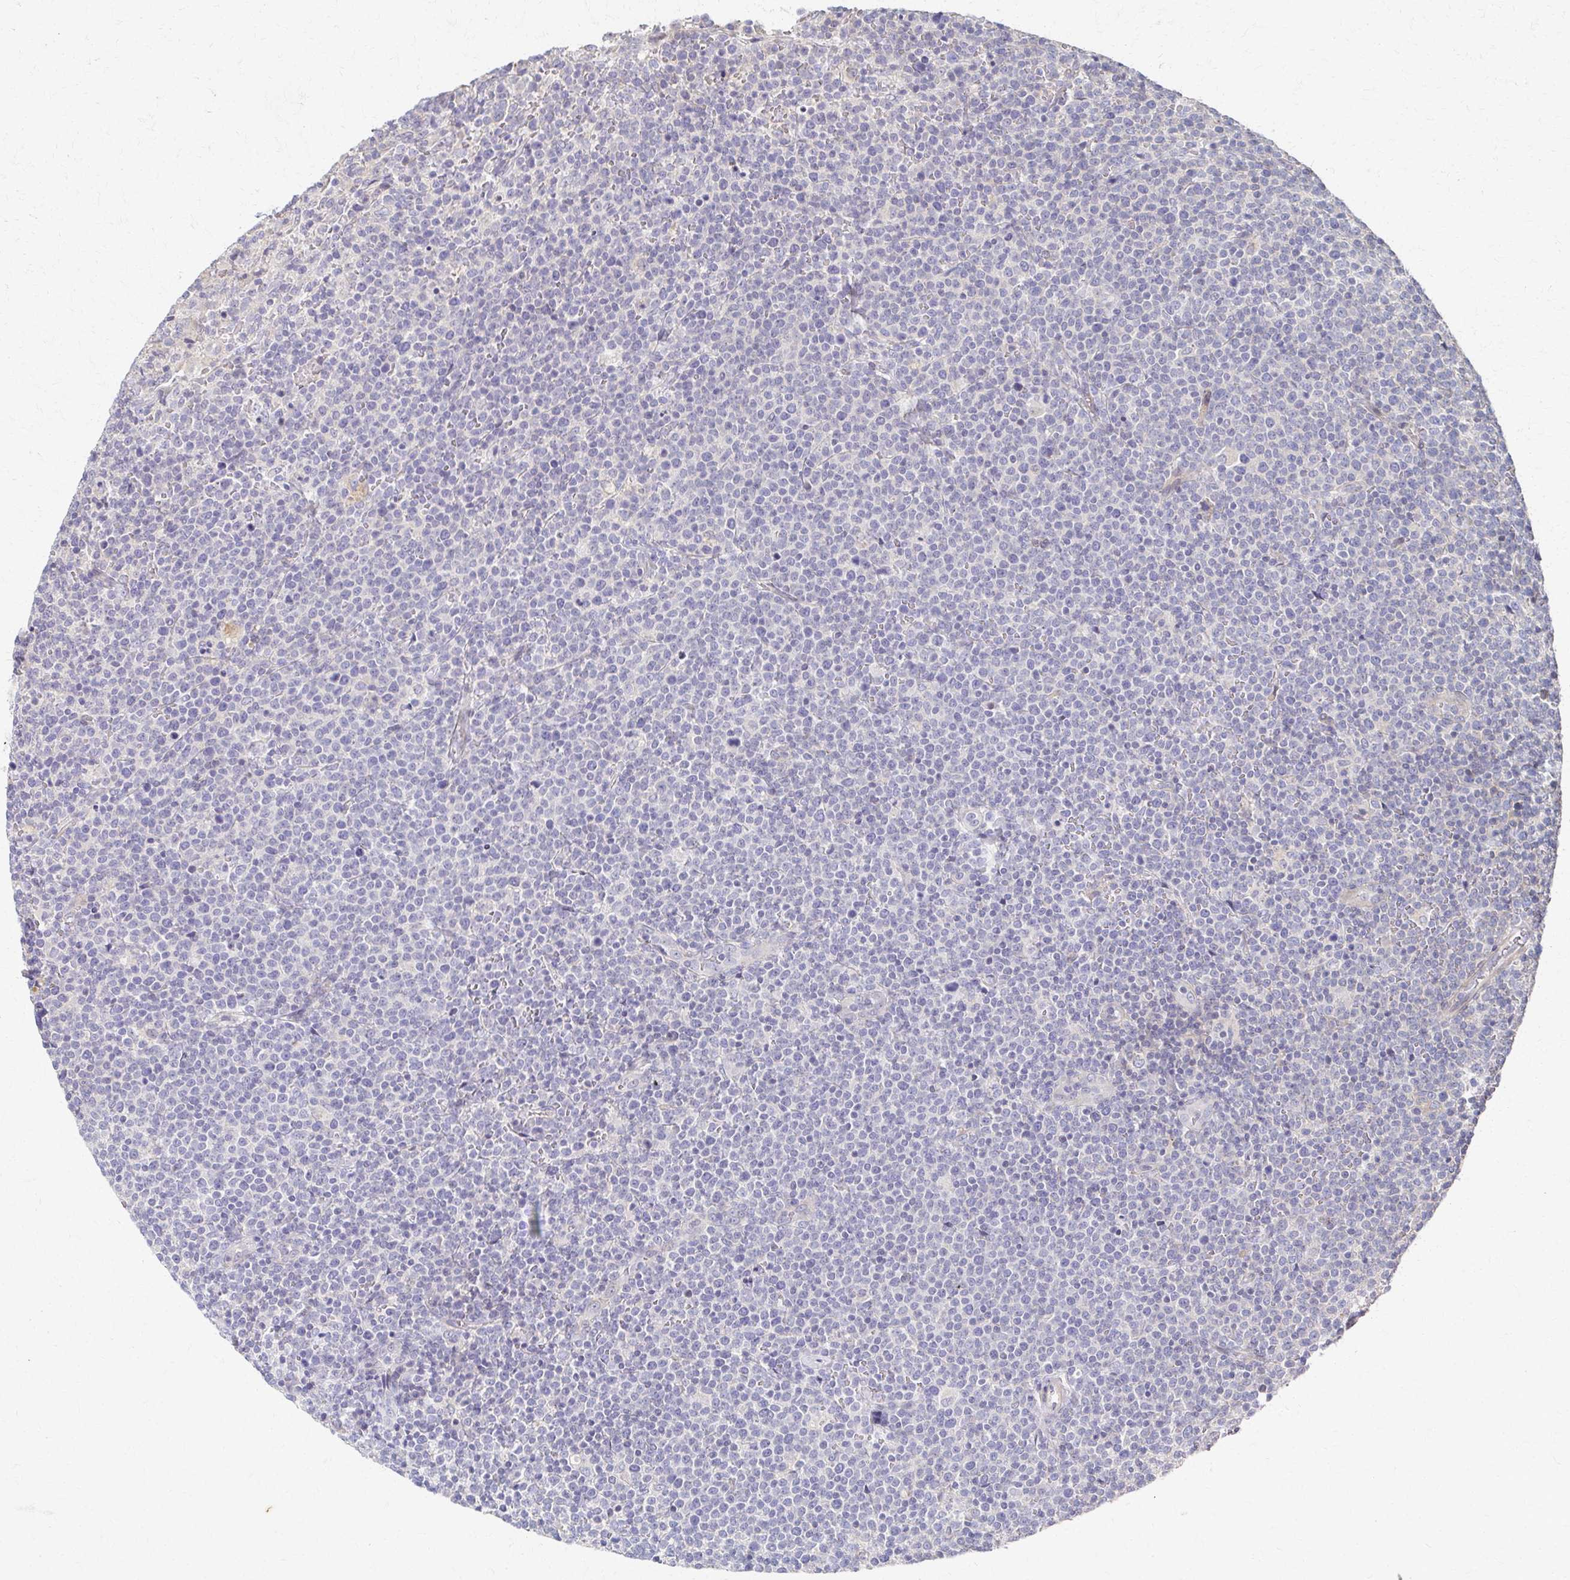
{"staining": {"intensity": "negative", "quantity": "none", "location": "none"}, "tissue": "lymphoma", "cell_type": "Tumor cells", "image_type": "cancer", "snomed": [{"axis": "morphology", "description": "Malignant lymphoma, non-Hodgkin's type, High grade"}, {"axis": "topography", "description": "Lymph node"}], "caption": "Immunohistochemical staining of malignant lymphoma, non-Hodgkin's type (high-grade) exhibits no significant expression in tumor cells. (Brightfield microscopy of DAB (3,3'-diaminobenzidine) immunohistochemistry (IHC) at high magnification).", "gene": "EOLA2", "patient": {"sex": "male", "age": 61}}